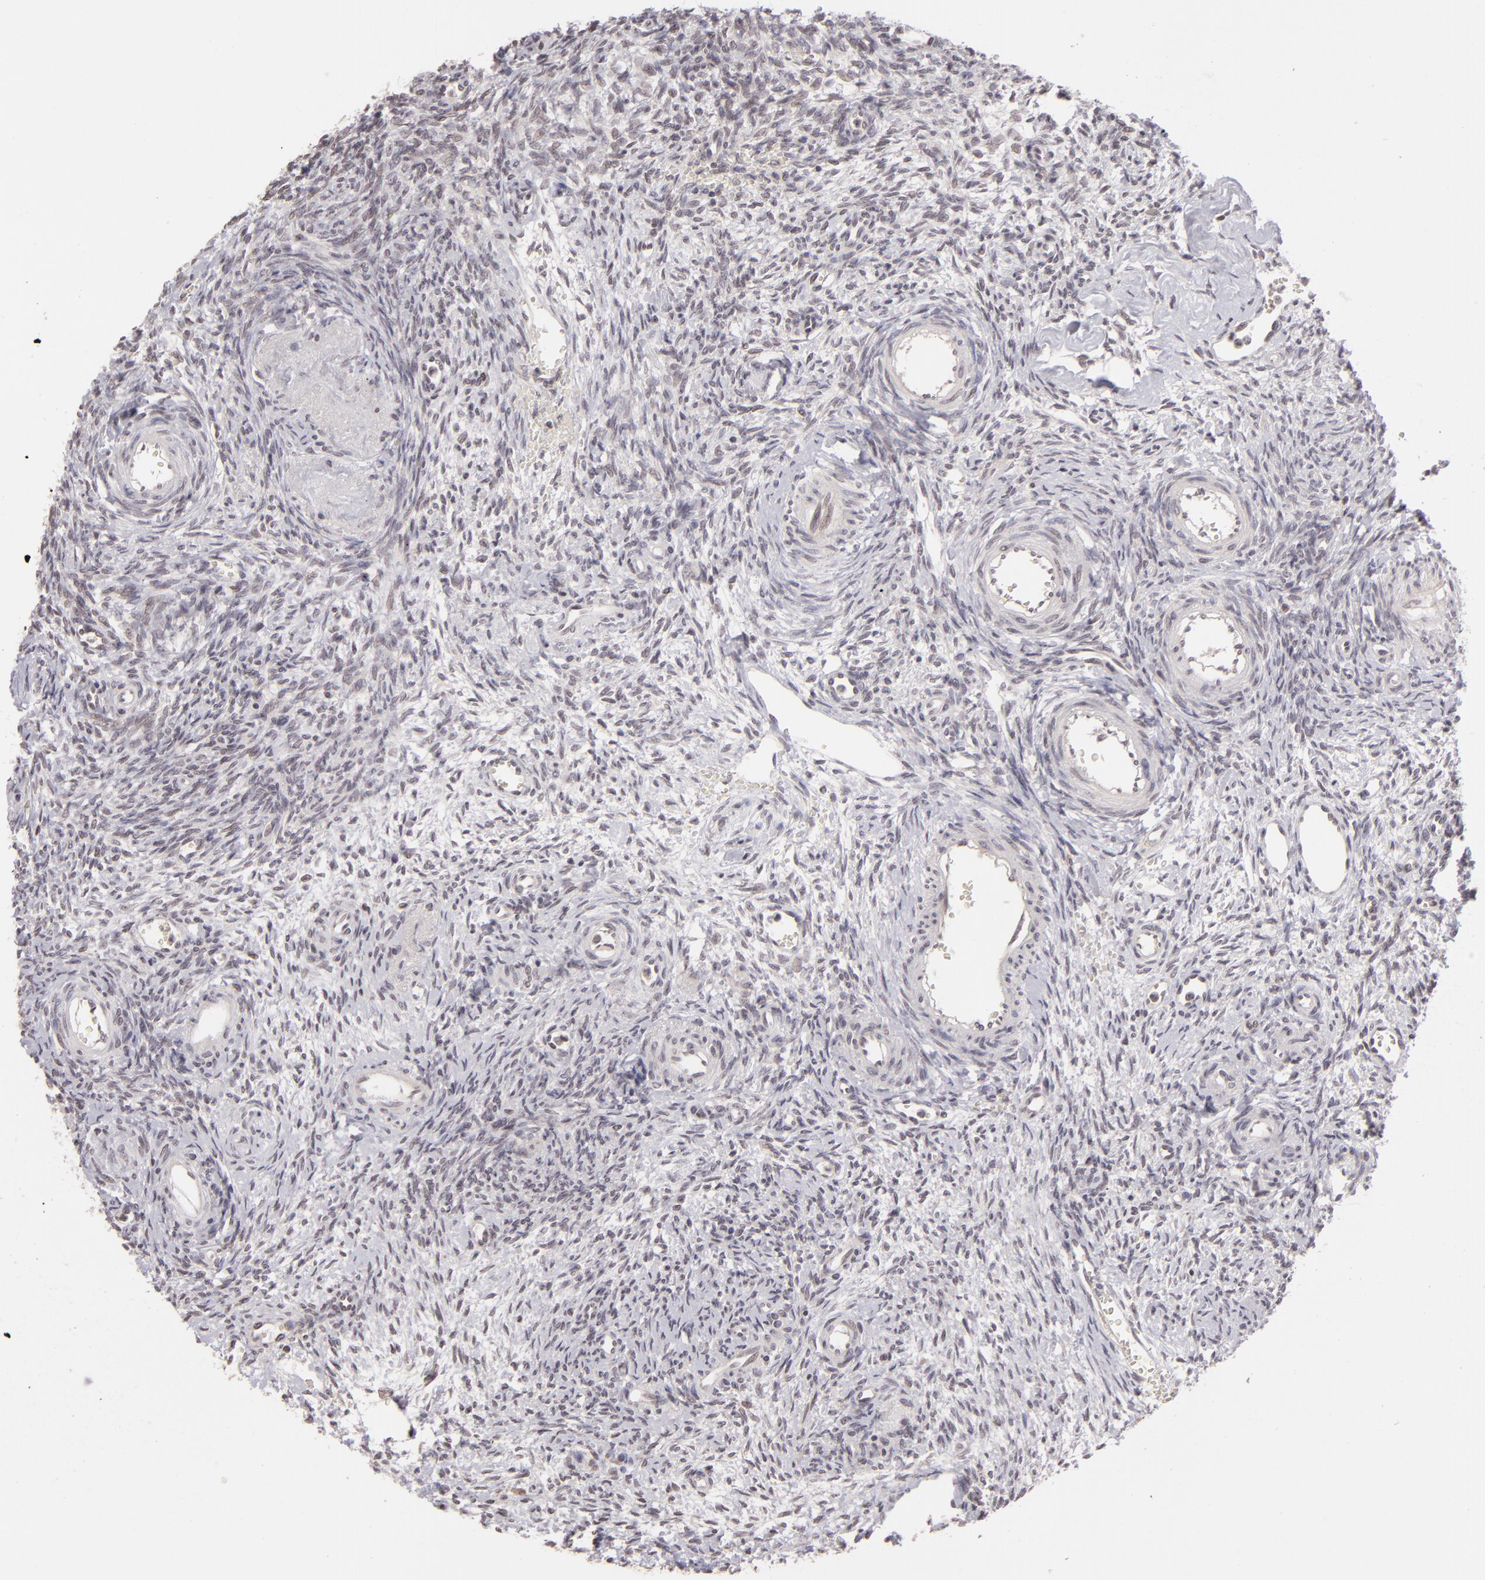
{"staining": {"intensity": "negative", "quantity": "none", "location": "none"}, "tissue": "ovary", "cell_type": "Follicle cells", "image_type": "normal", "snomed": [{"axis": "morphology", "description": "Normal tissue, NOS"}, {"axis": "topography", "description": "Ovary"}], "caption": "Human ovary stained for a protein using IHC shows no positivity in follicle cells.", "gene": "AKAP6", "patient": {"sex": "female", "age": 39}}